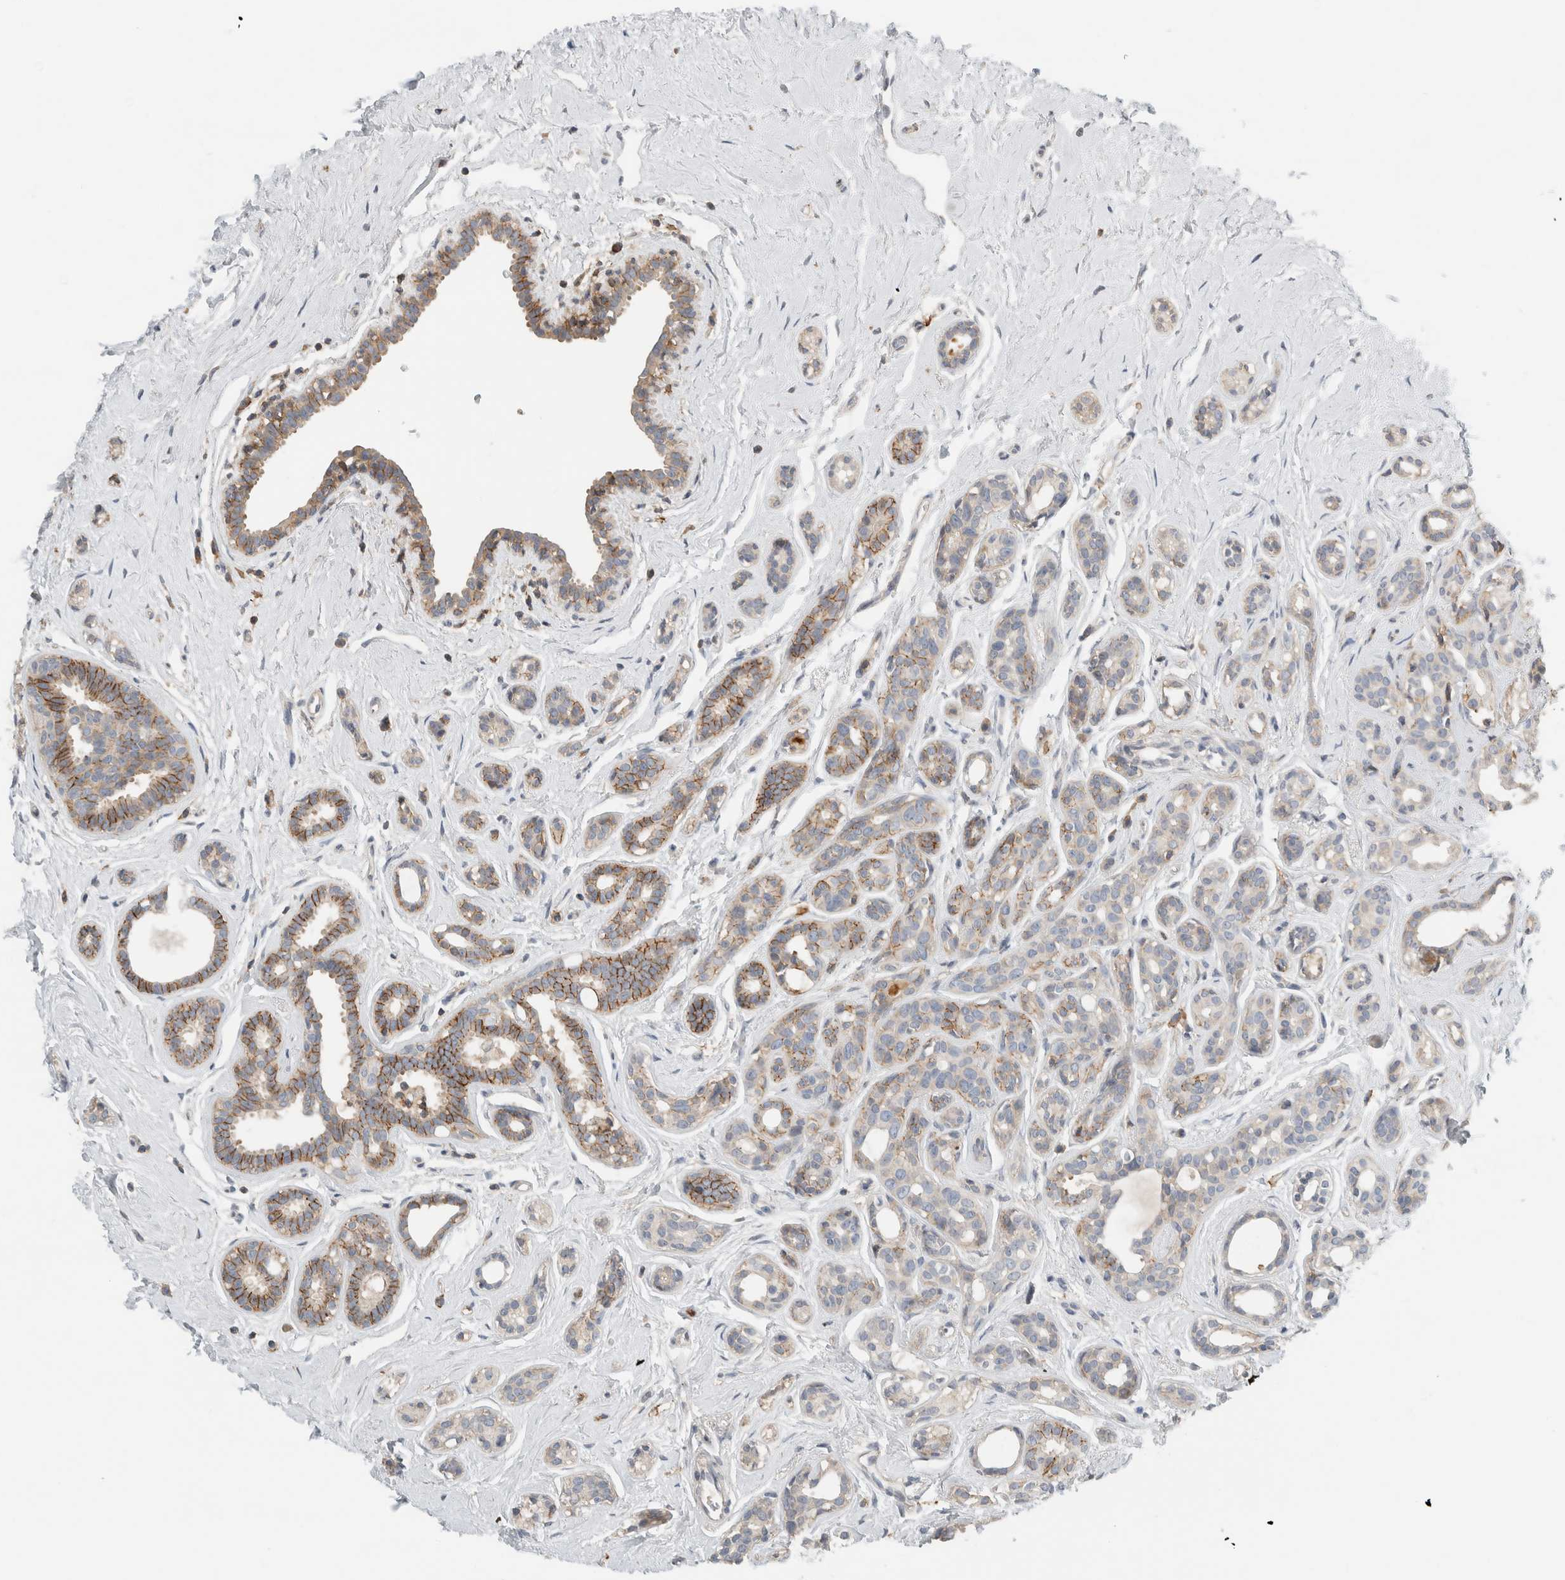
{"staining": {"intensity": "moderate", "quantity": "25%-75%", "location": "cytoplasmic/membranous"}, "tissue": "breast cancer", "cell_type": "Tumor cells", "image_type": "cancer", "snomed": [{"axis": "morphology", "description": "Duct carcinoma"}, {"axis": "topography", "description": "Breast"}], "caption": "Breast invasive ductal carcinoma was stained to show a protein in brown. There is medium levels of moderate cytoplasmic/membranous staining in approximately 25%-75% of tumor cells.", "gene": "ERCC6L2", "patient": {"sex": "female", "age": 55}}